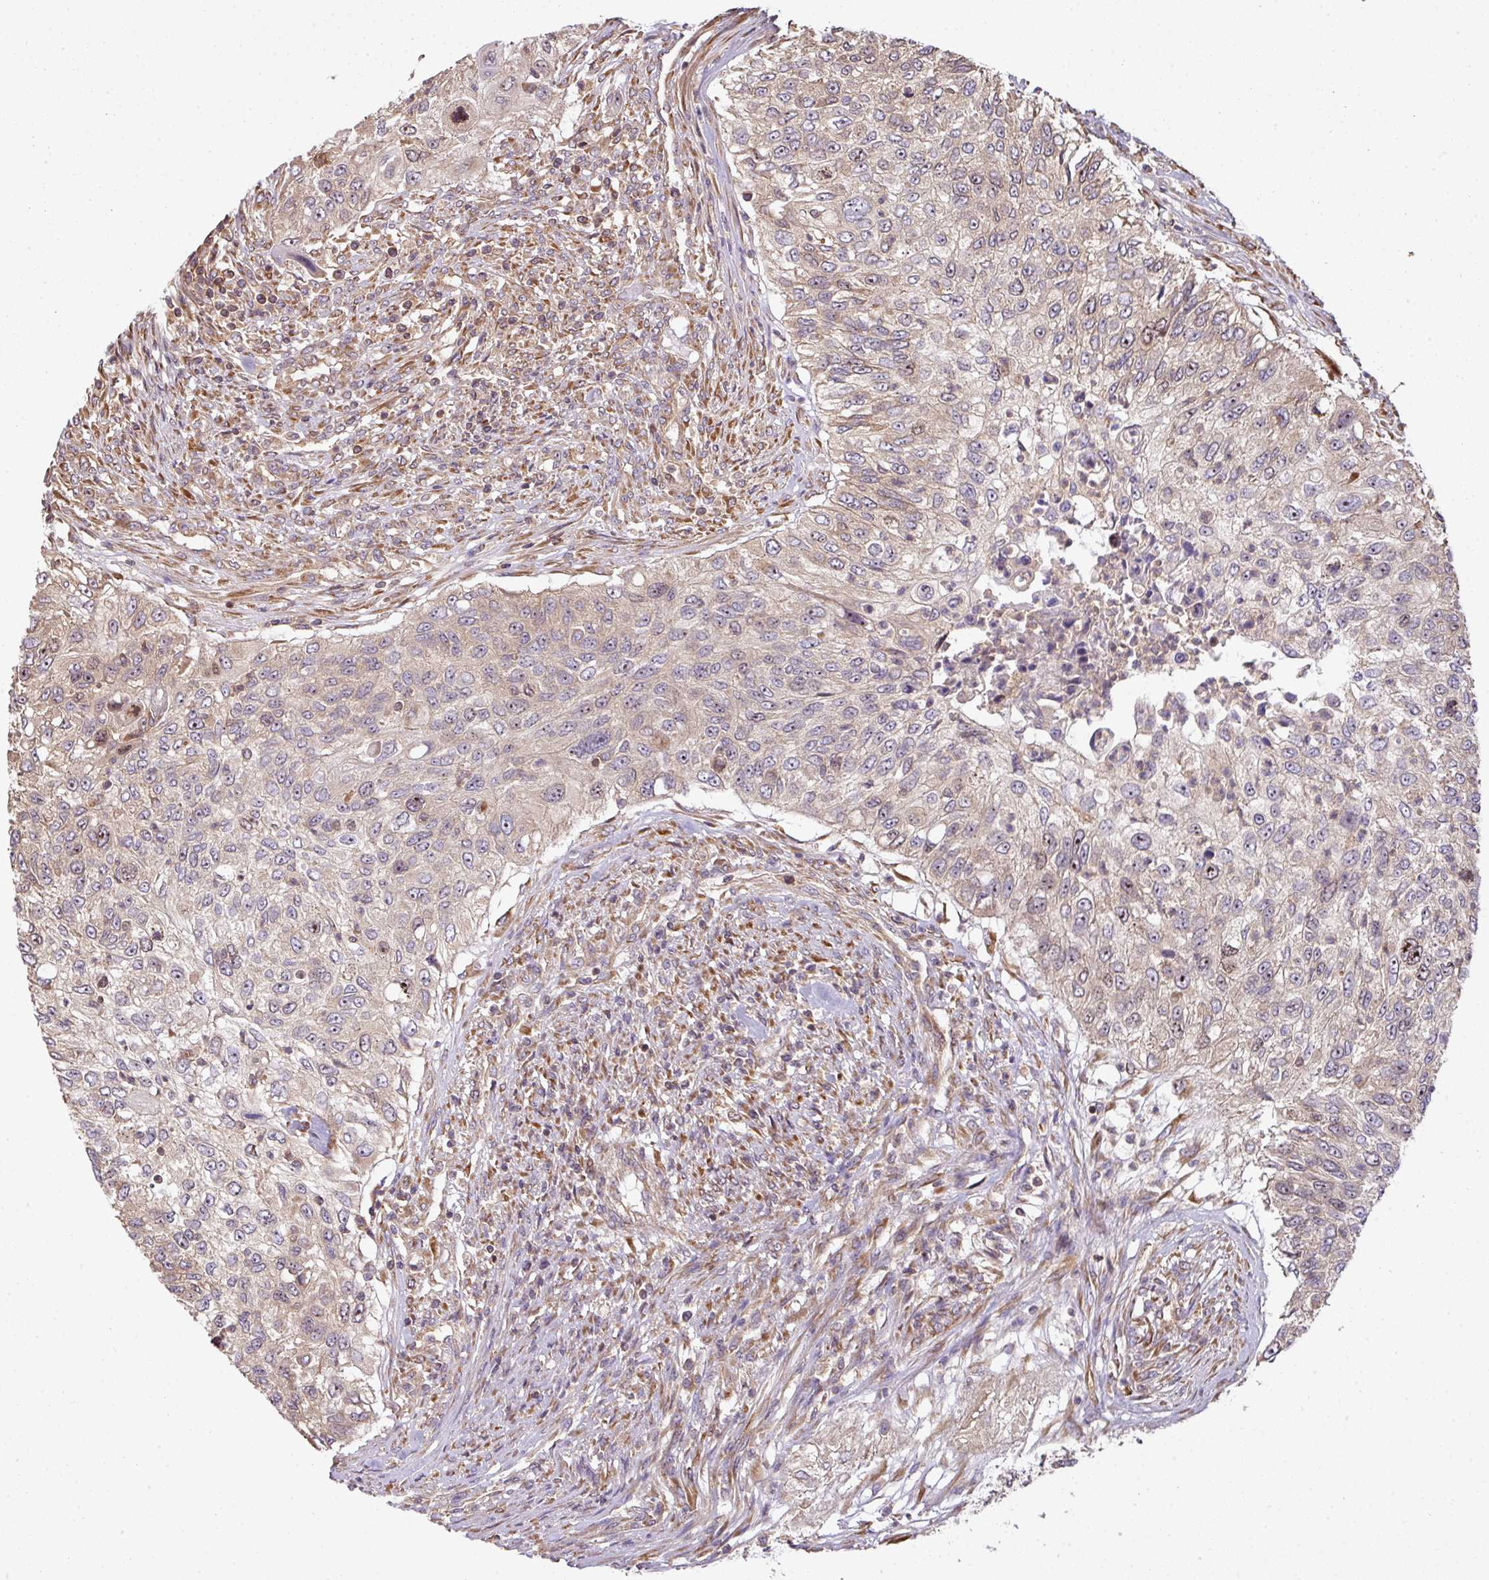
{"staining": {"intensity": "weak", "quantity": "<25%", "location": "nuclear"}, "tissue": "urothelial cancer", "cell_type": "Tumor cells", "image_type": "cancer", "snomed": [{"axis": "morphology", "description": "Urothelial carcinoma, High grade"}, {"axis": "topography", "description": "Urinary bladder"}], "caption": "There is no significant expression in tumor cells of urothelial carcinoma (high-grade).", "gene": "VENTX", "patient": {"sex": "female", "age": 60}}